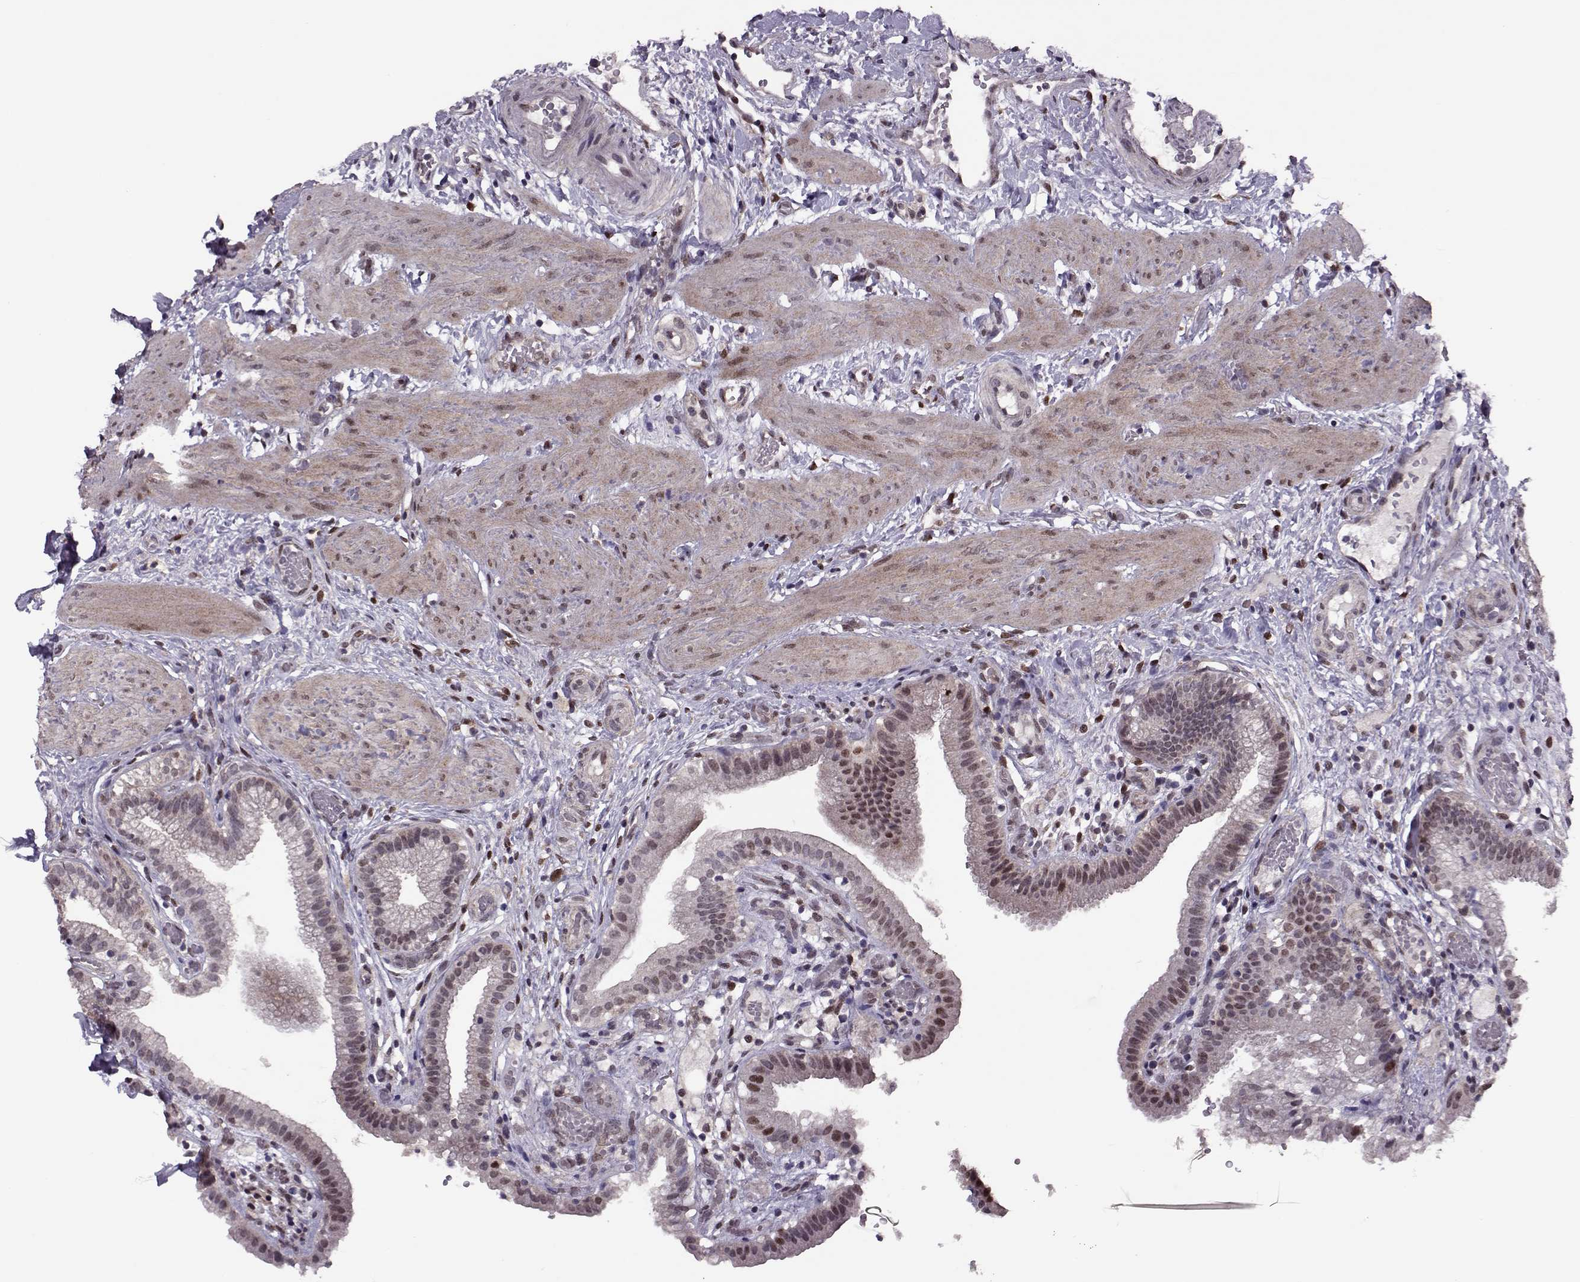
{"staining": {"intensity": "moderate", "quantity": "<25%", "location": "nuclear"}, "tissue": "gallbladder", "cell_type": "Glandular cells", "image_type": "normal", "snomed": [{"axis": "morphology", "description": "Normal tissue, NOS"}, {"axis": "topography", "description": "Gallbladder"}], "caption": "High-power microscopy captured an IHC micrograph of benign gallbladder, revealing moderate nuclear staining in approximately <25% of glandular cells.", "gene": "CDK4", "patient": {"sex": "female", "age": 24}}